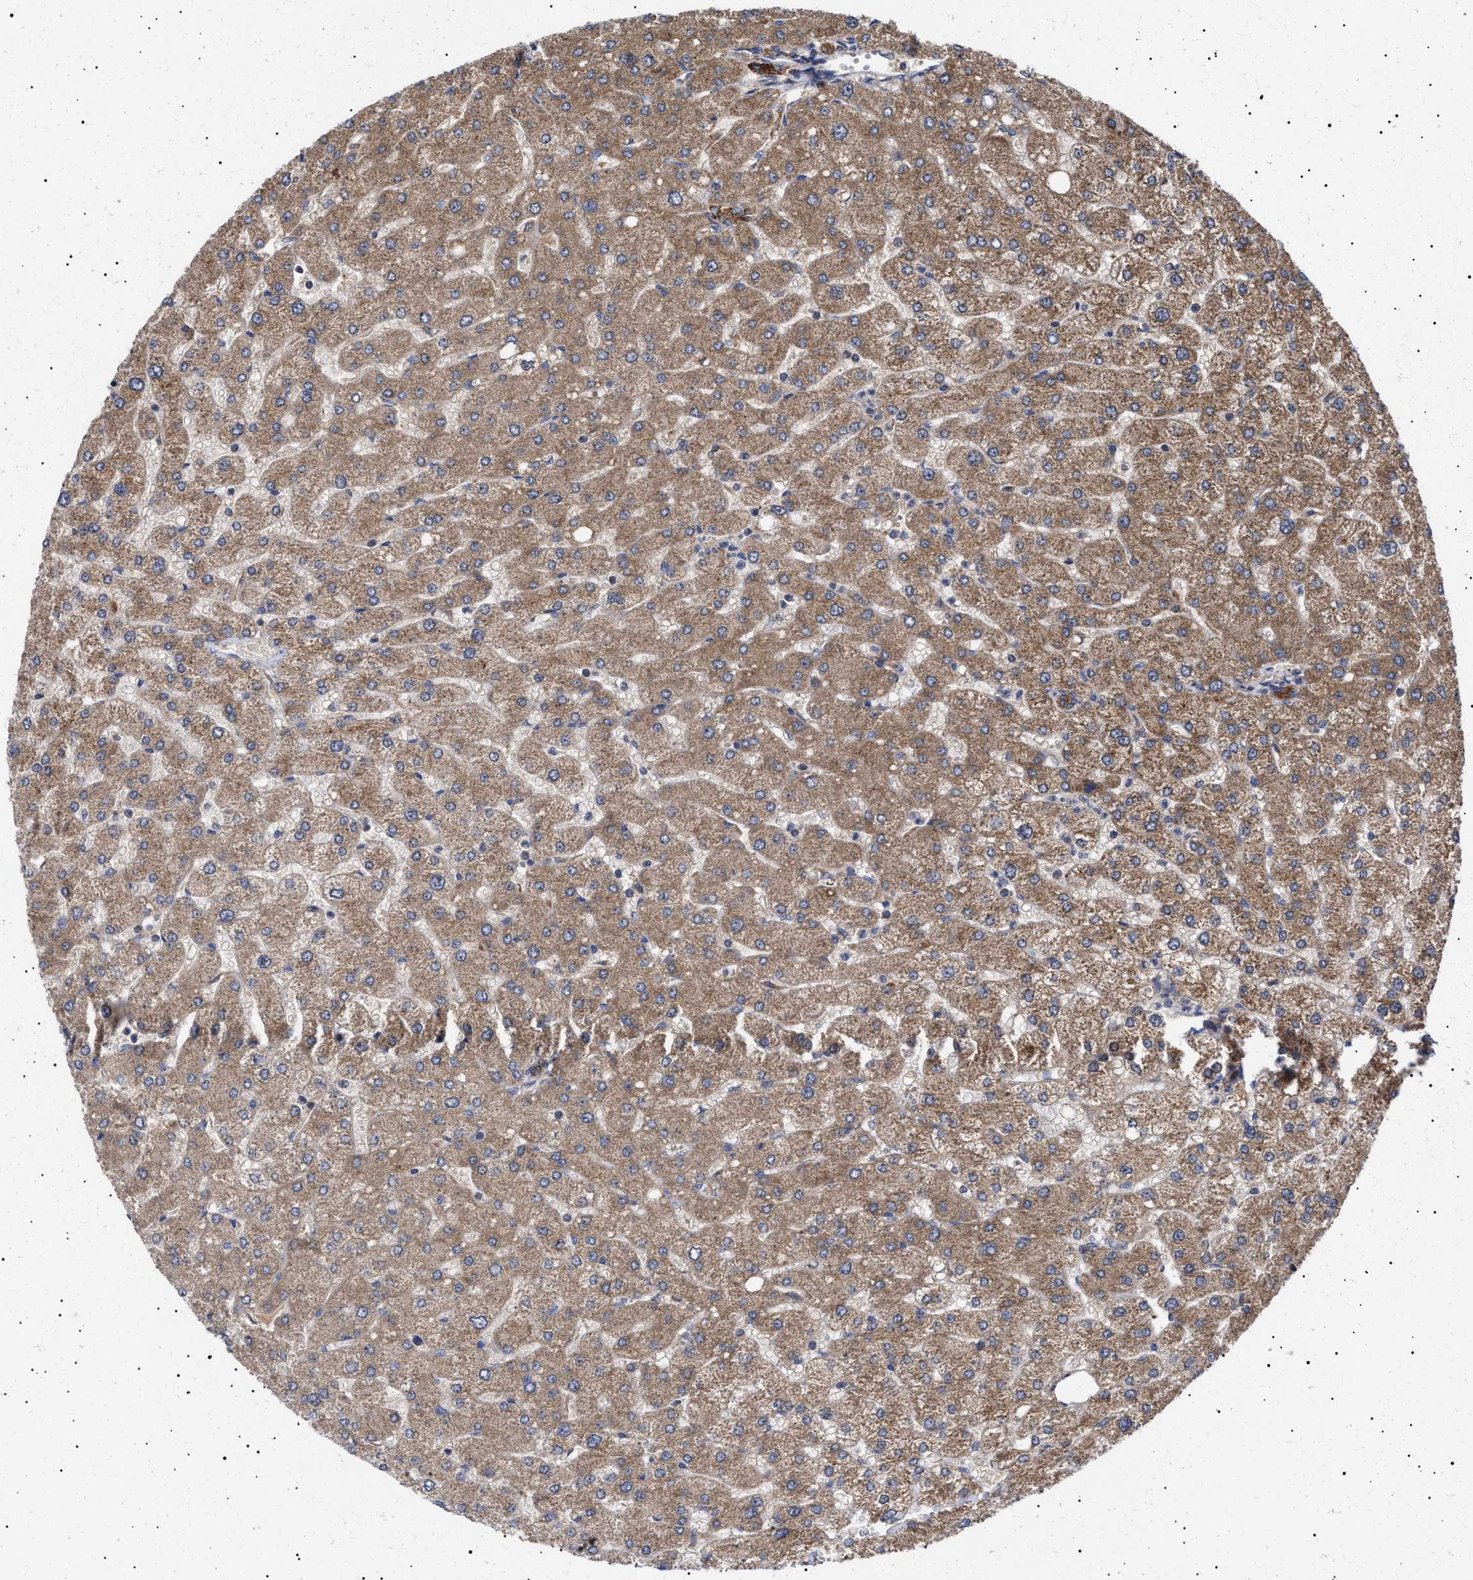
{"staining": {"intensity": "strong", "quantity": ">75%", "location": "cytoplasmic/membranous"}, "tissue": "liver", "cell_type": "Cholangiocytes", "image_type": "normal", "snomed": [{"axis": "morphology", "description": "Normal tissue, NOS"}, {"axis": "topography", "description": "Liver"}], "caption": "About >75% of cholangiocytes in benign human liver show strong cytoplasmic/membranous protein positivity as visualized by brown immunohistochemical staining.", "gene": "MRPL10", "patient": {"sex": "male", "age": 55}}